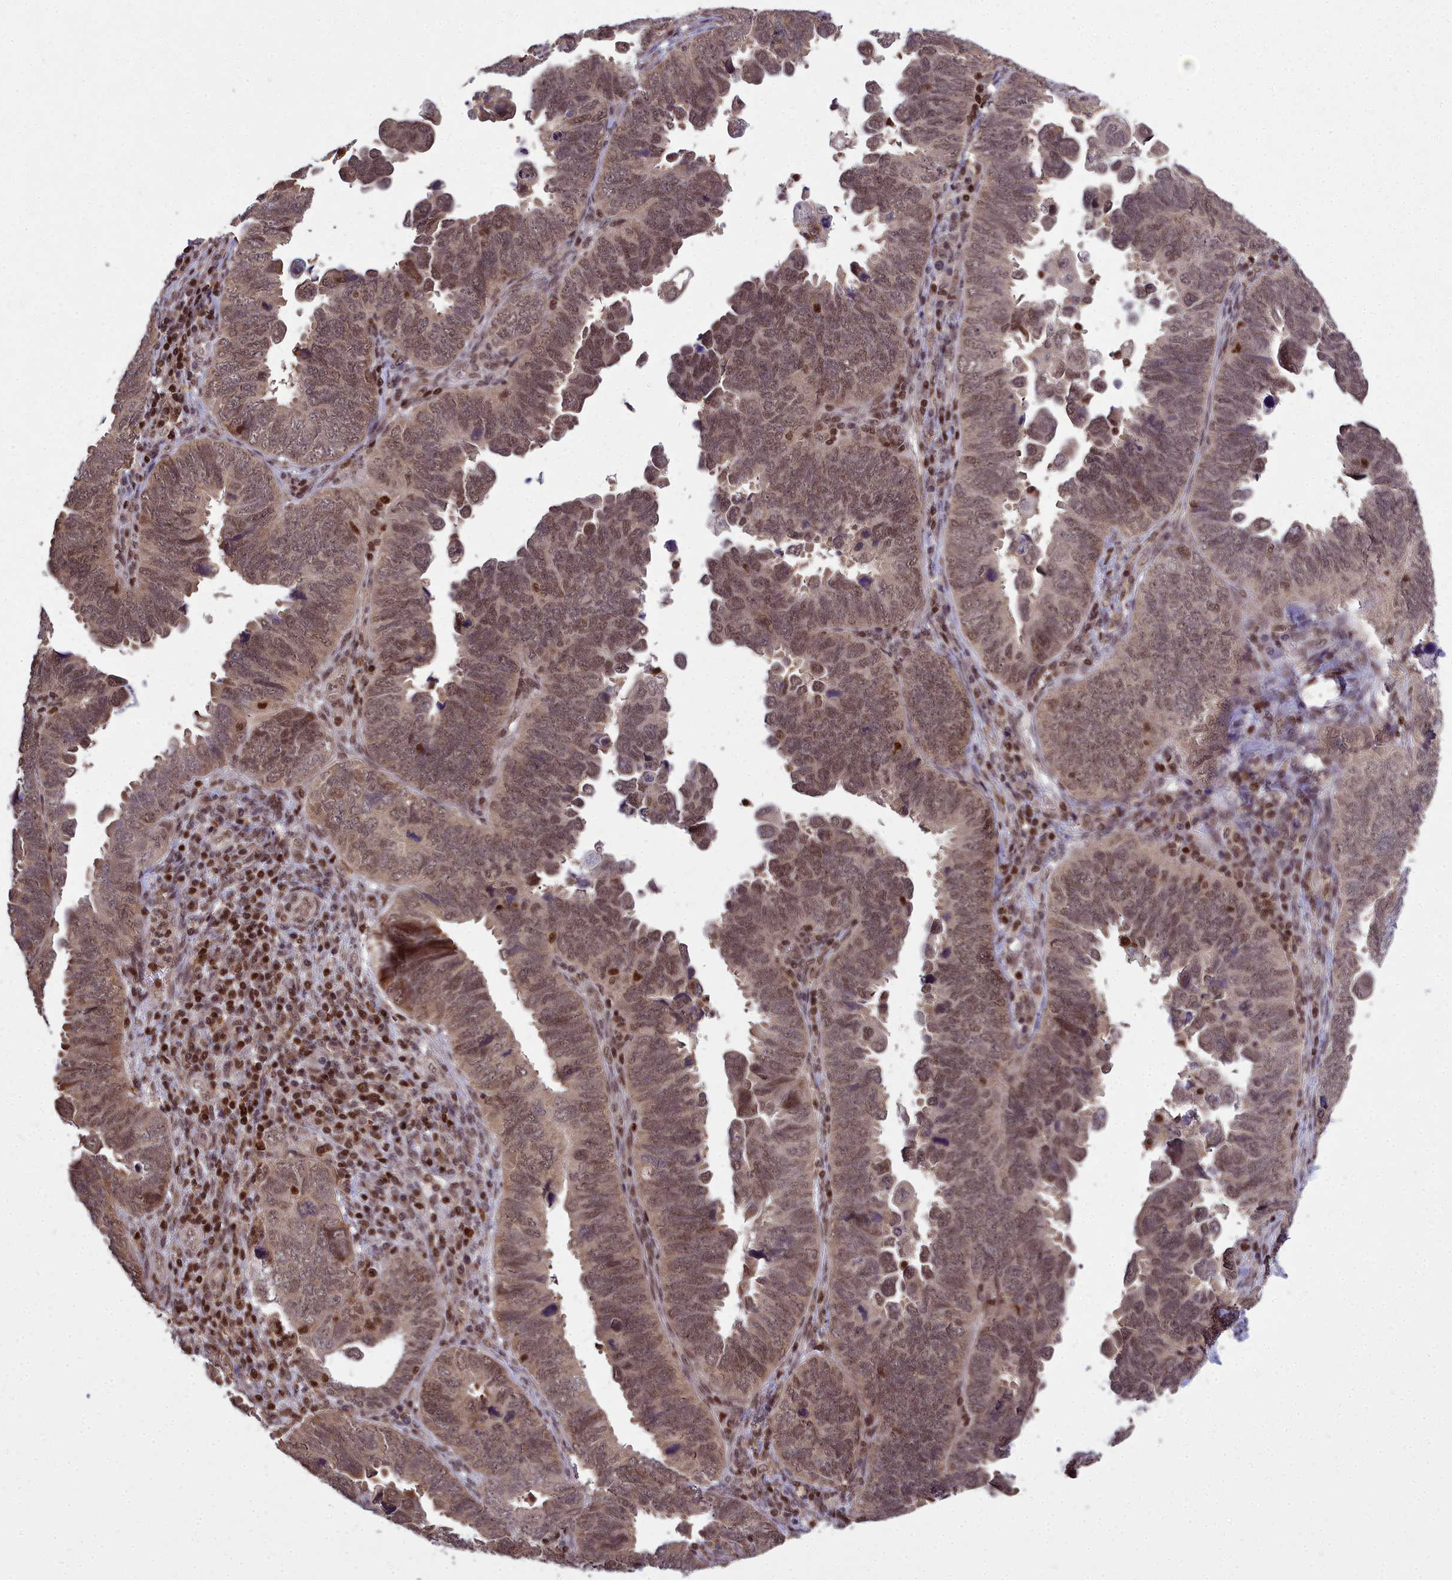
{"staining": {"intensity": "moderate", "quantity": ">75%", "location": "nuclear"}, "tissue": "endometrial cancer", "cell_type": "Tumor cells", "image_type": "cancer", "snomed": [{"axis": "morphology", "description": "Adenocarcinoma, NOS"}, {"axis": "topography", "description": "Endometrium"}], "caption": "Immunohistochemical staining of adenocarcinoma (endometrial) demonstrates medium levels of moderate nuclear staining in approximately >75% of tumor cells.", "gene": "GMEB1", "patient": {"sex": "female", "age": 79}}